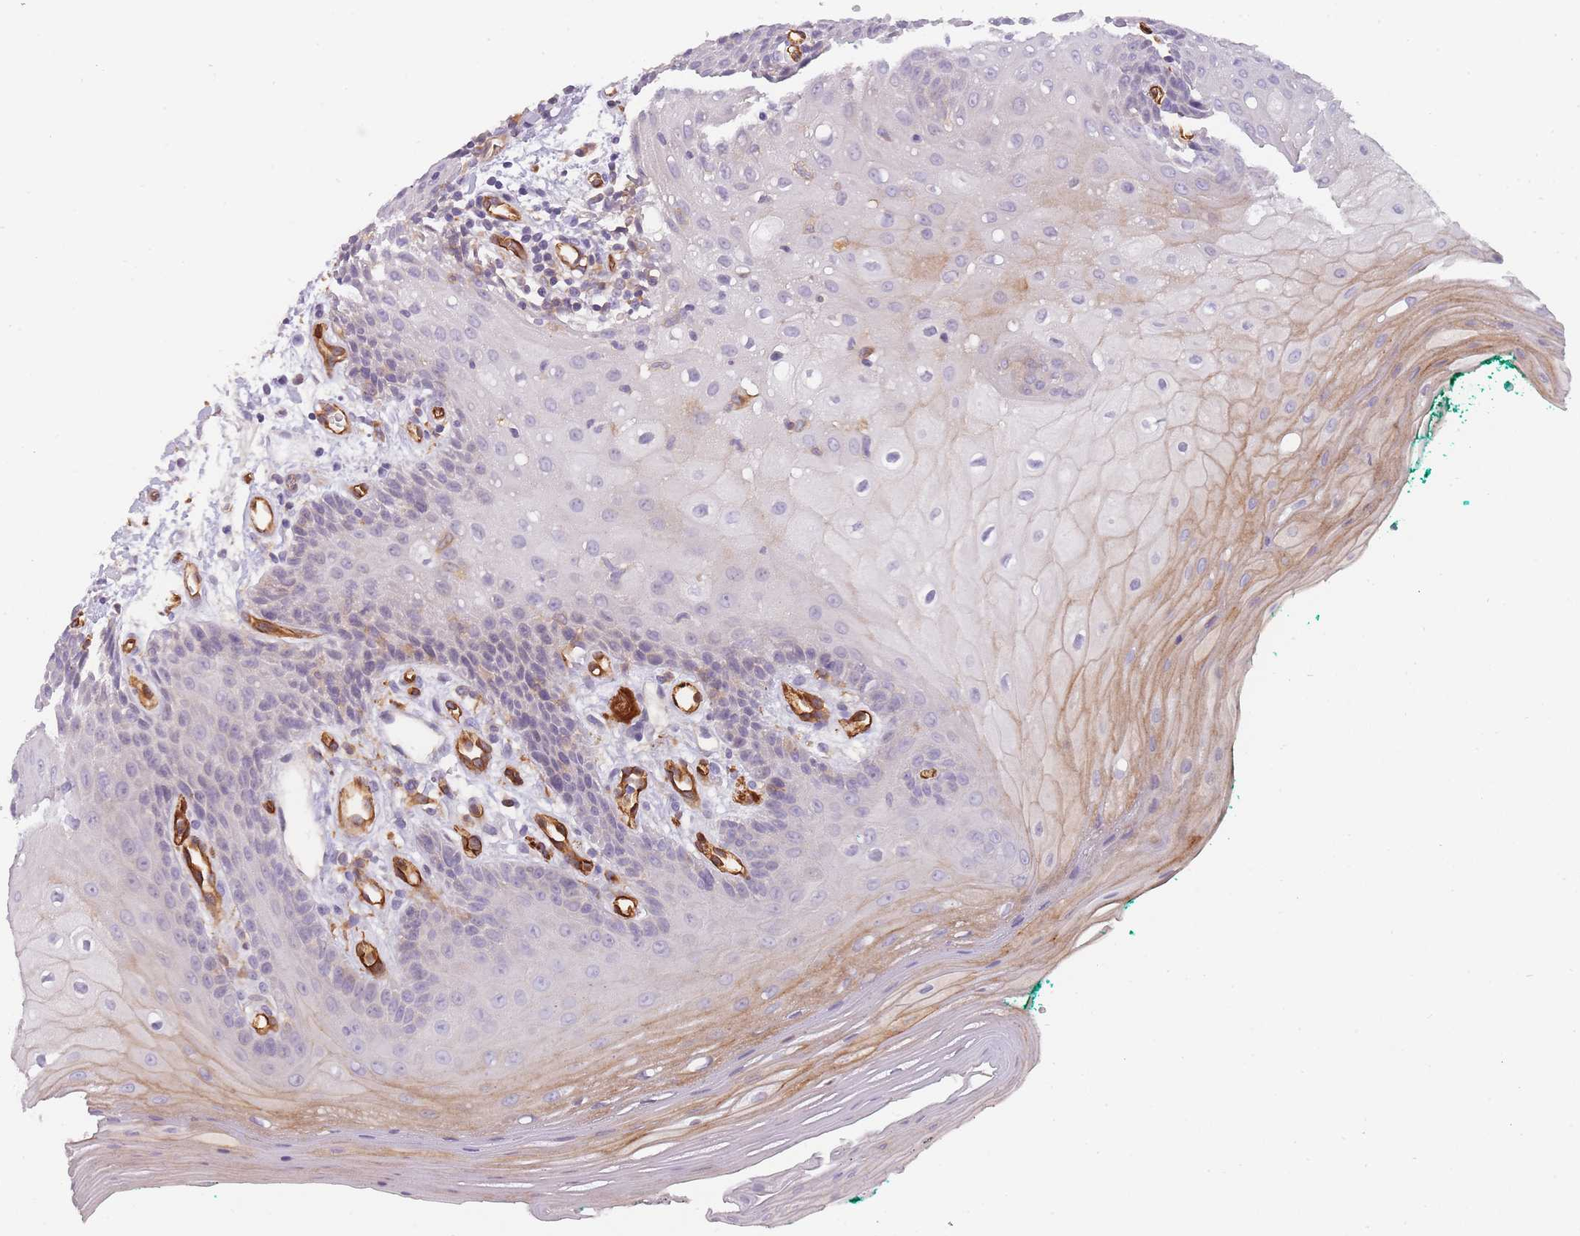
{"staining": {"intensity": "moderate", "quantity": "<25%", "location": "cytoplasmic/membranous"}, "tissue": "oral mucosa", "cell_type": "Squamous epithelial cells", "image_type": "normal", "snomed": [{"axis": "morphology", "description": "Normal tissue, NOS"}, {"axis": "morphology", "description": "Squamous cell carcinoma, NOS"}, {"axis": "topography", "description": "Oral tissue"}, {"axis": "topography", "description": "Tounge, NOS"}, {"axis": "topography", "description": "Head-Neck"}], "caption": "Squamous epithelial cells reveal low levels of moderate cytoplasmic/membranous positivity in approximately <25% of cells in unremarkable oral mucosa. (DAB (3,3'-diaminobenzidine) IHC with brightfield microscopy, high magnification).", "gene": "CD300LF", "patient": {"sex": "male", "age": 79}}